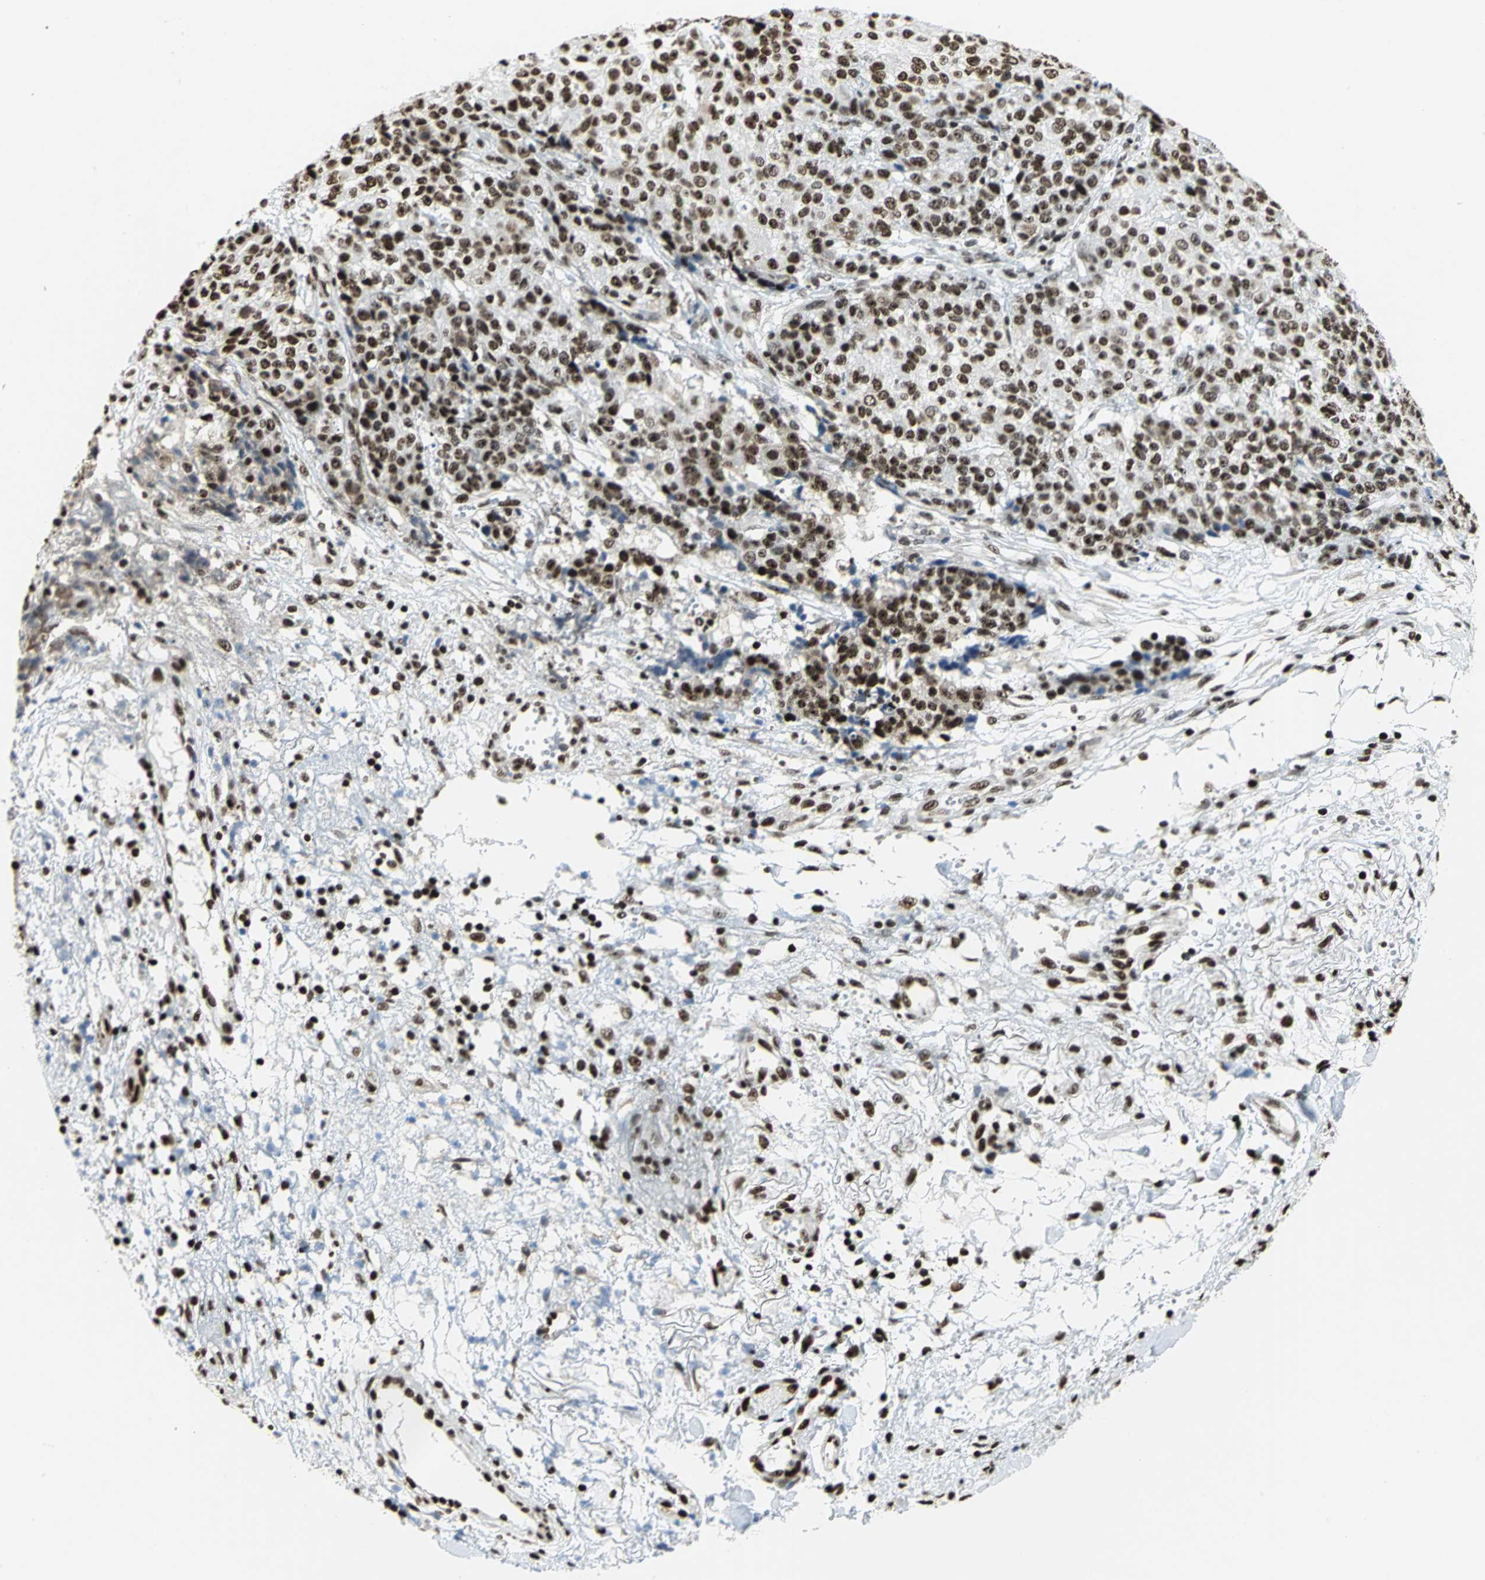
{"staining": {"intensity": "strong", "quantity": ">75%", "location": "nuclear"}, "tissue": "ovarian cancer", "cell_type": "Tumor cells", "image_type": "cancer", "snomed": [{"axis": "morphology", "description": "Carcinoma, endometroid"}, {"axis": "topography", "description": "Ovary"}], "caption": "Immunohistochemistry (IHC) histopathology image of neoplastic tissue: endometroid carcinoma (ovarian) stained using IHC demonstrates high levels of strong protein expression localized specifically in the nuclear of tumor cells, appearing as a nuclear brown color.", "gene": "HMGB1", "patient": {"sex": "female", "age": 42}}